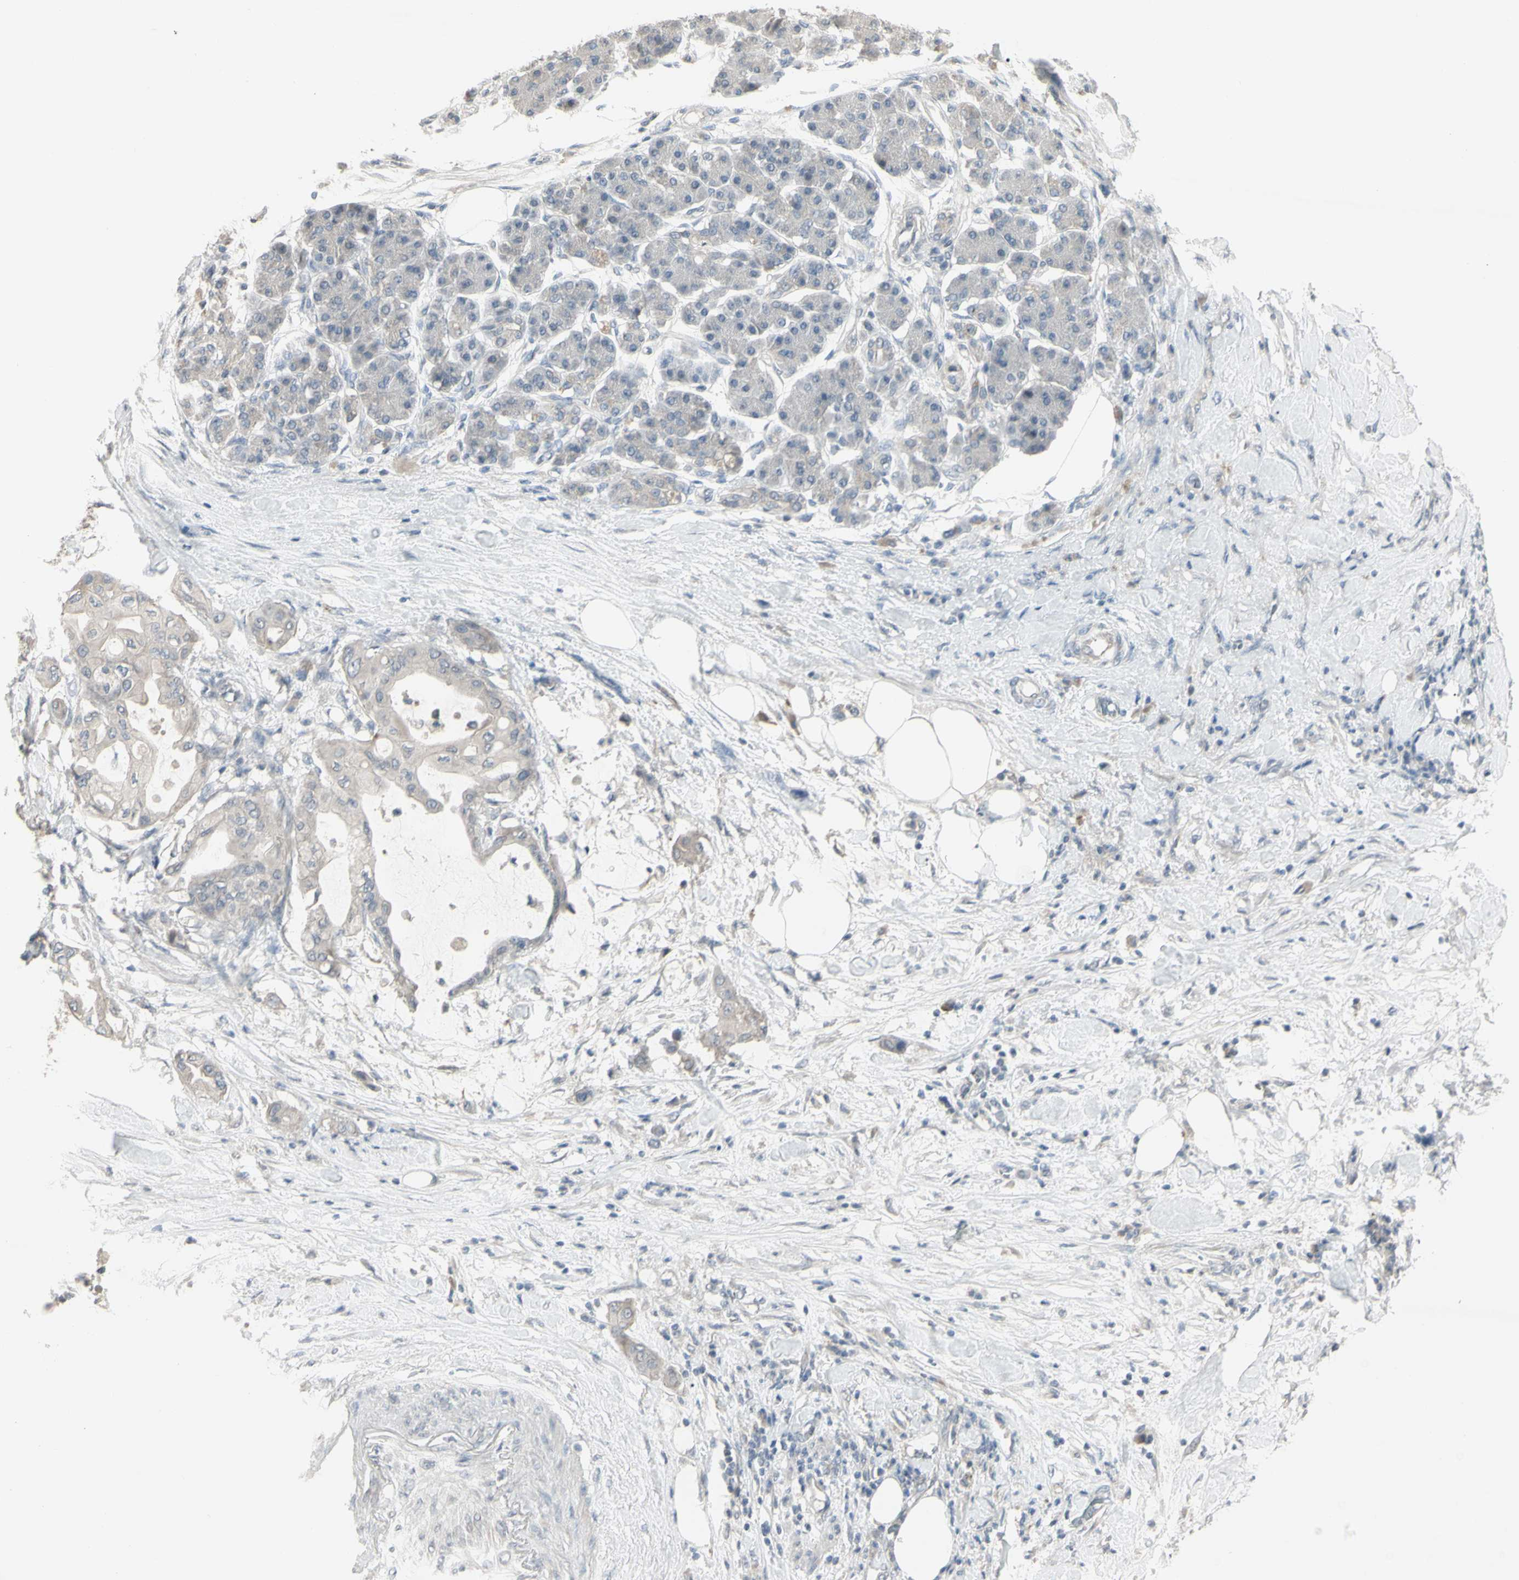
{"staining": {"intensity": "weak", "quantity": ">75%", "location": "cytoplasmic/membranous"}, "tissue": "pancreatic cancer", "cell_type": "Tumor cells", "image_type": "cancer", "snomed": [{"axis": "morphology", "description": "Adenocarcinoma, NOS"}, {"axis": "morphology", "description": "Adenocarcinoma, metastatic, NOS"}, {"axis": "topography", "description": "Lymph node"}, {"axis": "topography", "description": "Pancreas"}, {"axis": "topography", "description": "Duodenum"}], "caption": "Immunohistochemical staining of human pancreatic cancer (adenocarcinoma) shows weak cytoplasmic/membranous protein positivity in about >75% of tumor cells.", "gene": "PIAS4", "patient": {"sex": "female", "age": 64}}